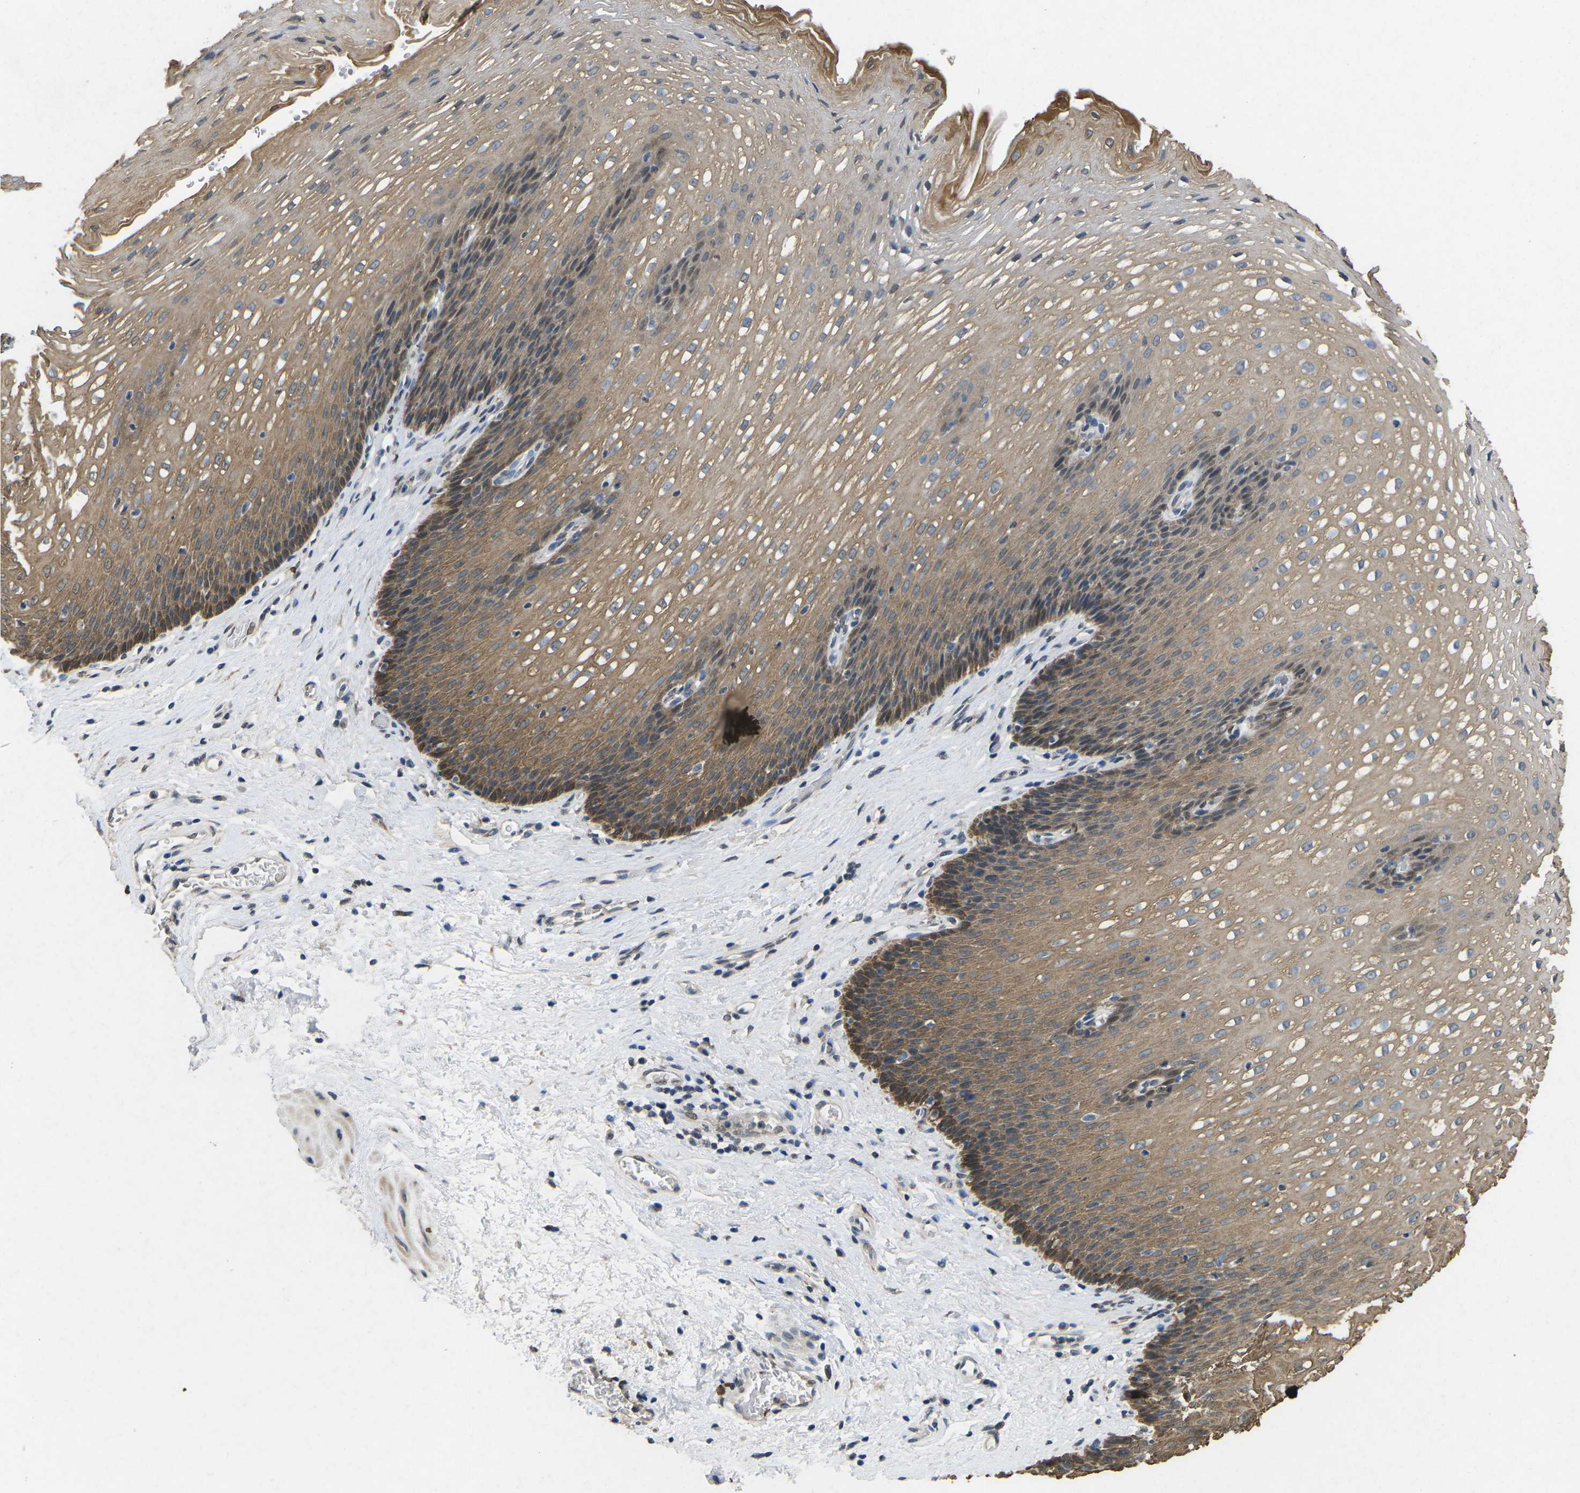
{"staining": {"intensity": "weak", "quantity": ">75%", "location": "cytoplasmic/membranous"}, "tissue": "esophagus", "cell_type": "Squamous epithelial cells", "image_type": "normal", "snomed": [{"axis": "morphology", "description": "Normal tissue, NOS"}, {"axis": "topography", "description": "Esophagus"}], "caption": "Squamous epithelial cells display weak cytoplasmic/membranous expression in about >75% of cells in benign esophagus. Nuclei are stained in blue.", "gene": "SCNN1B", "patient": {"sex": "male", "age": 48}}